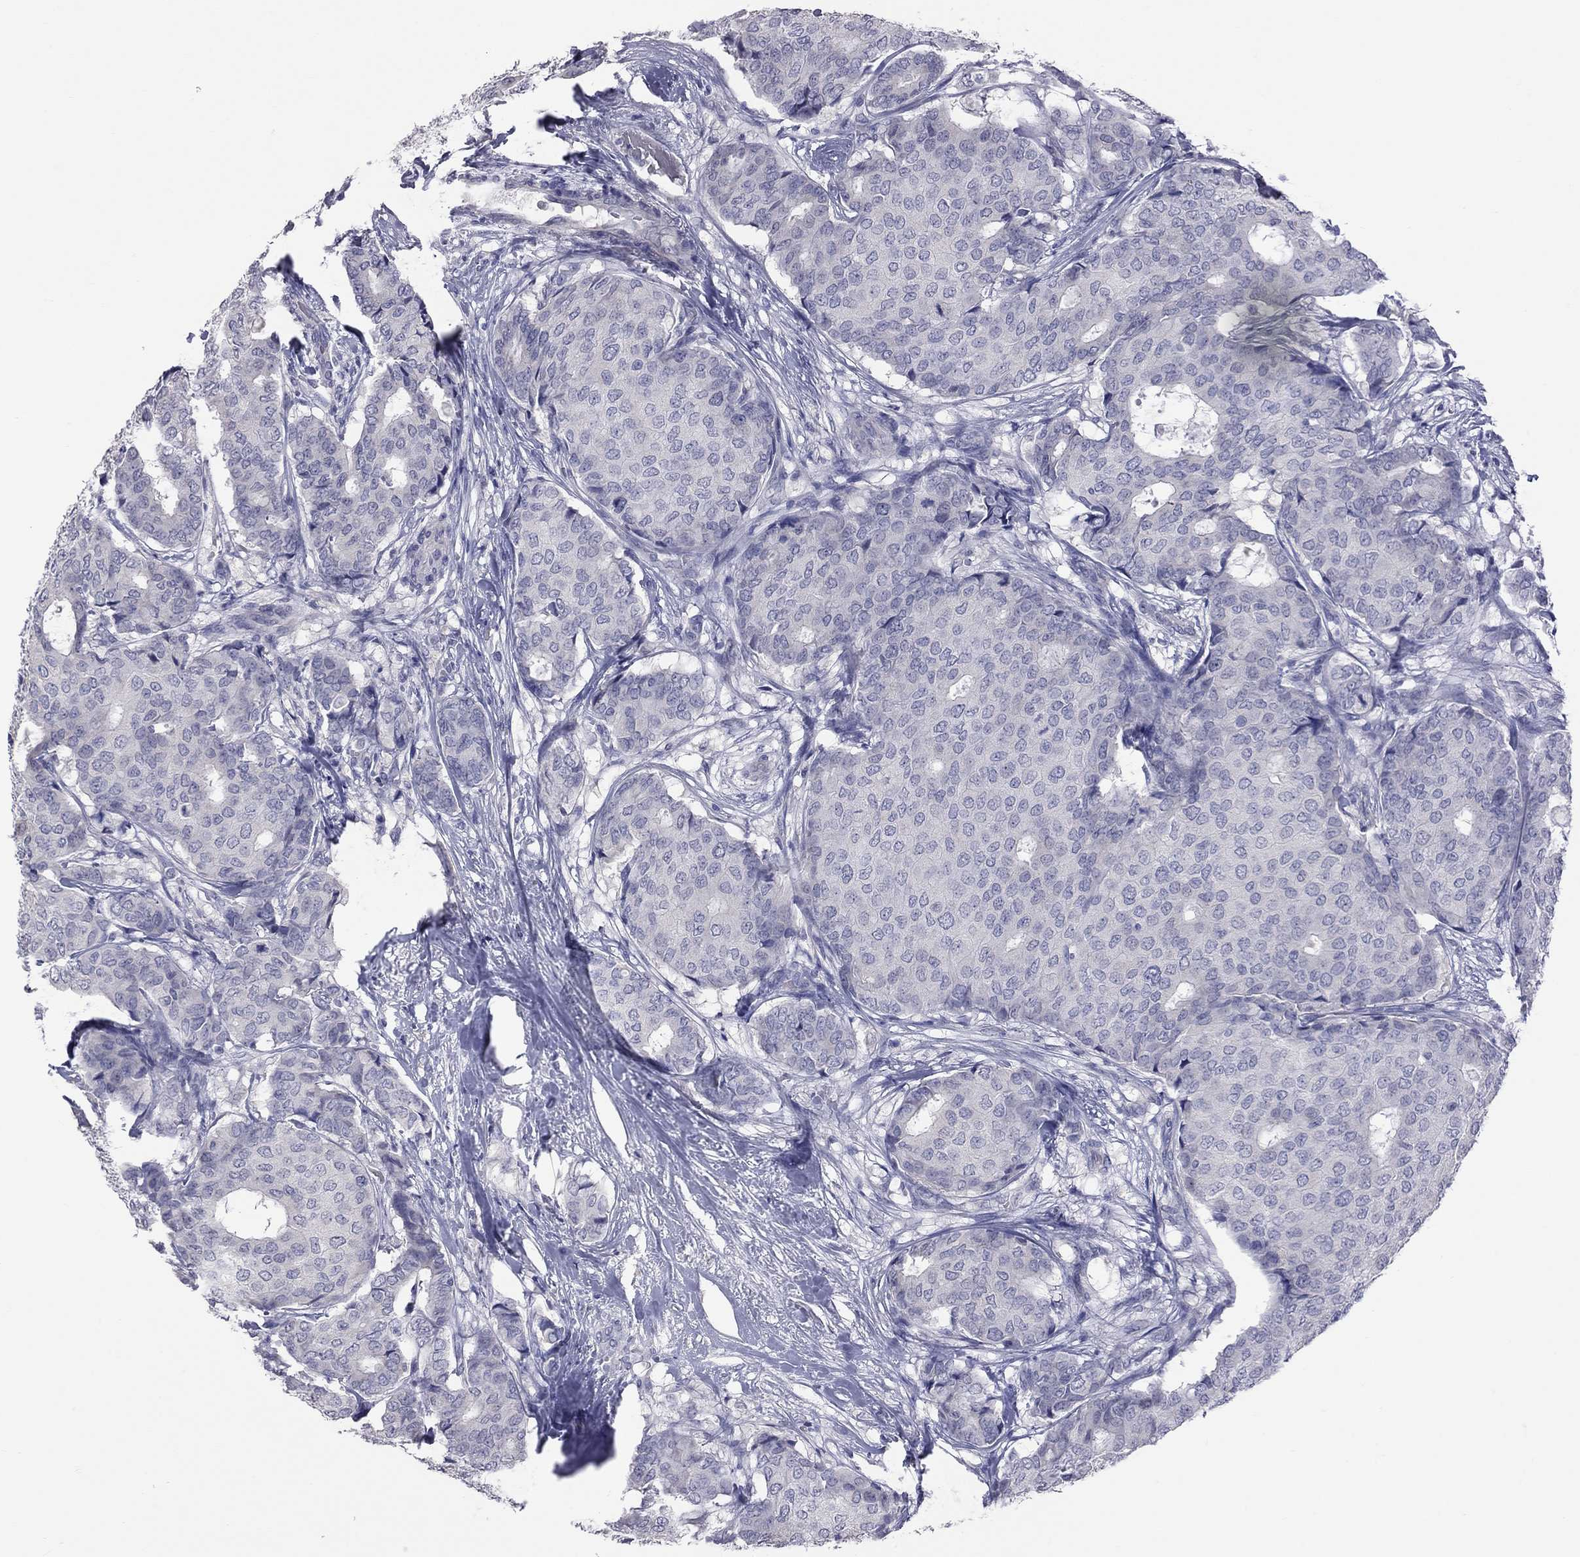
{"staining": {"intensity": "negative", "quantity": "none", "location": "none"}, "tissue": "breast cancer", "cell_type": "Tumor cells", "image_type": "cancer", "snomed": [{"axis": "morphology", "description": "Duct carcinoma"}, {"axis": "topography", "description": "Breast"}], "caption": "Tumor cells are negative for protein expression in human intraductal carcinoma (breast). (DAB immunohistochemistry (IHC) visualized using brightfield microscopy, high magnification).", "gene": "HYLS1", "patient": {"sex": "female", "age": 75}}